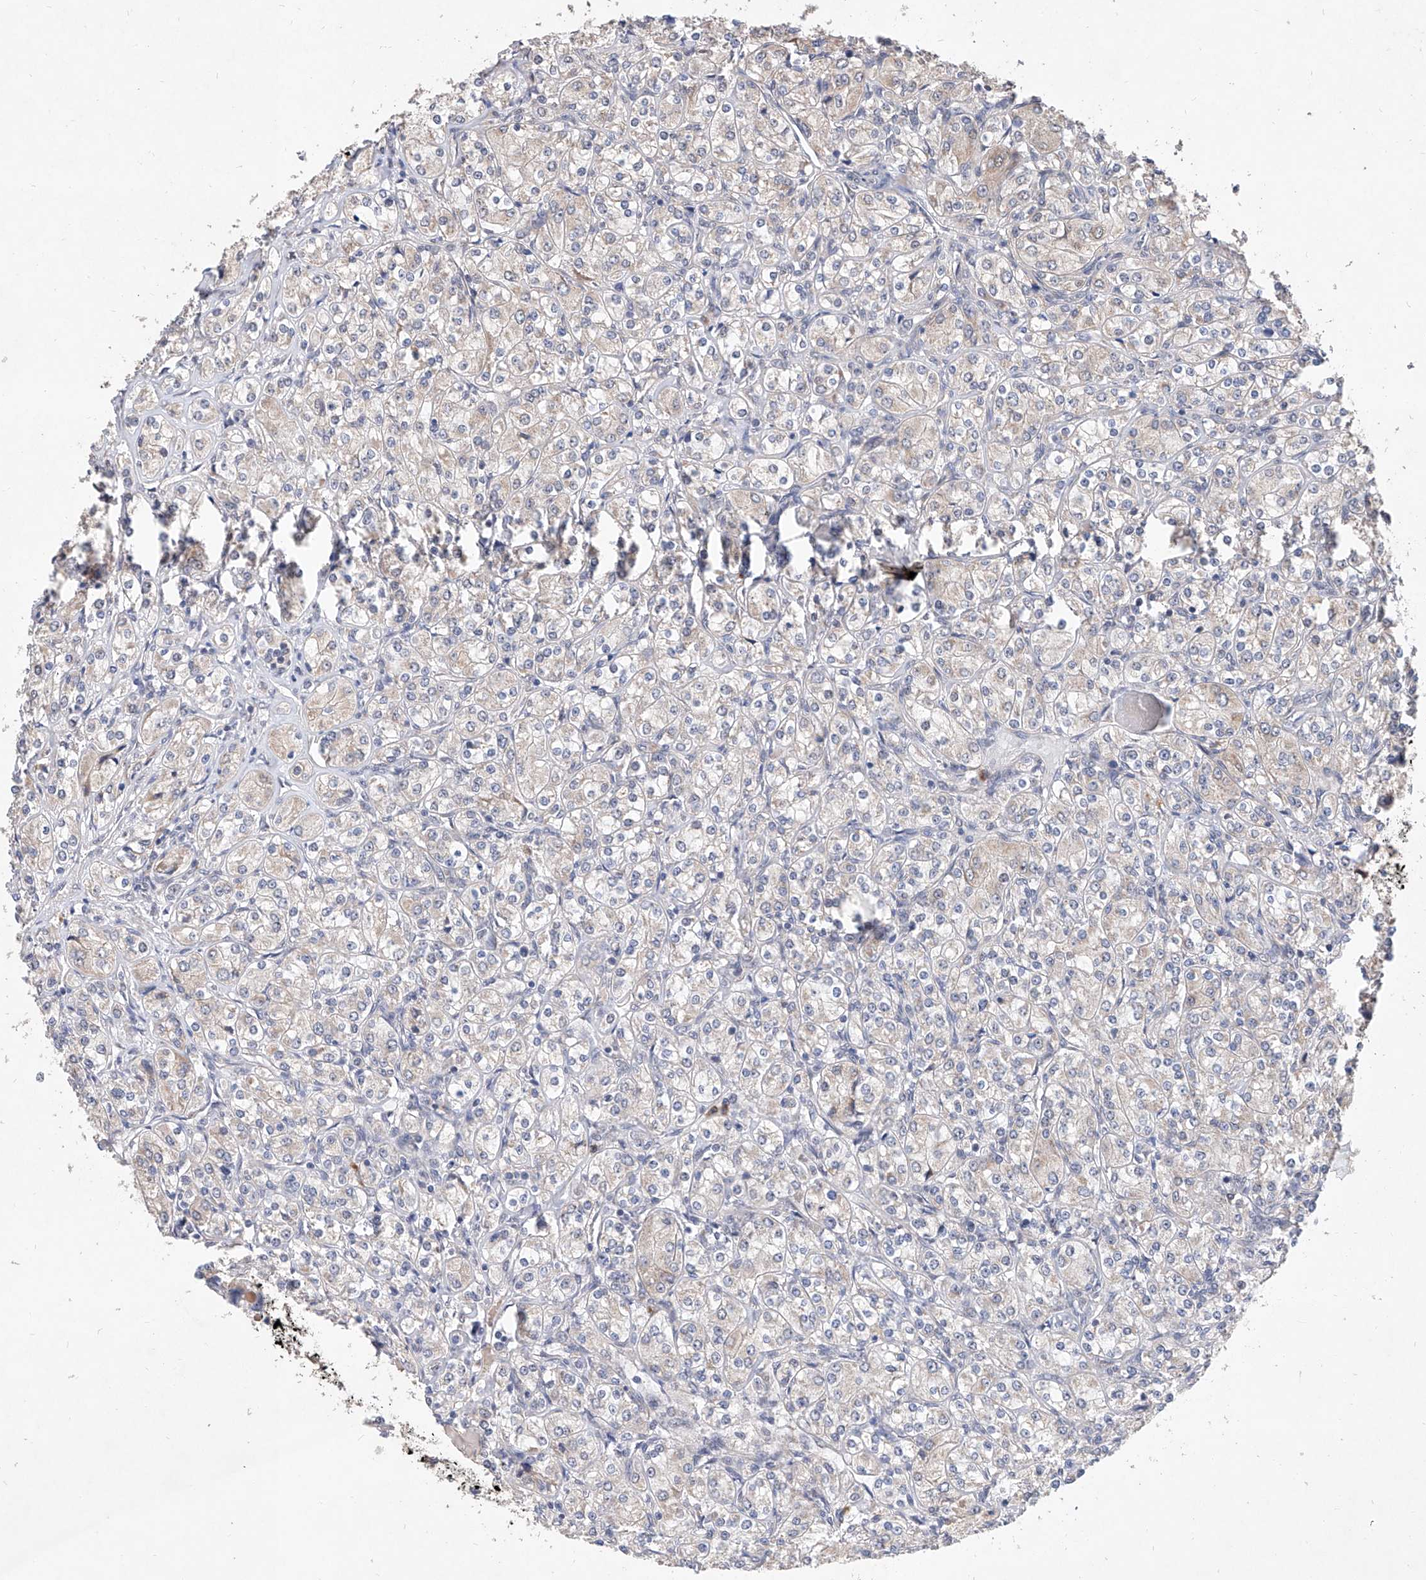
{"staining": {"intensity": "negative", "quantity": "none", "location": "none"}, "tissue": "renal cancer", "cell_type": "Tumor cells", "image_type": "cancer", "snomed": [{"axis": "morphology", "description": "Adenocarcinoma, NOS"}, {"axis": "topography", "description": "Kidney"}], "caption": "Protein analysis of renal cancer (adenocarcinoma) demonstrates no significant positivity in tumor cells.", "gene": "MFSD4B", "patient": {"sex": "male", "age": 77}}